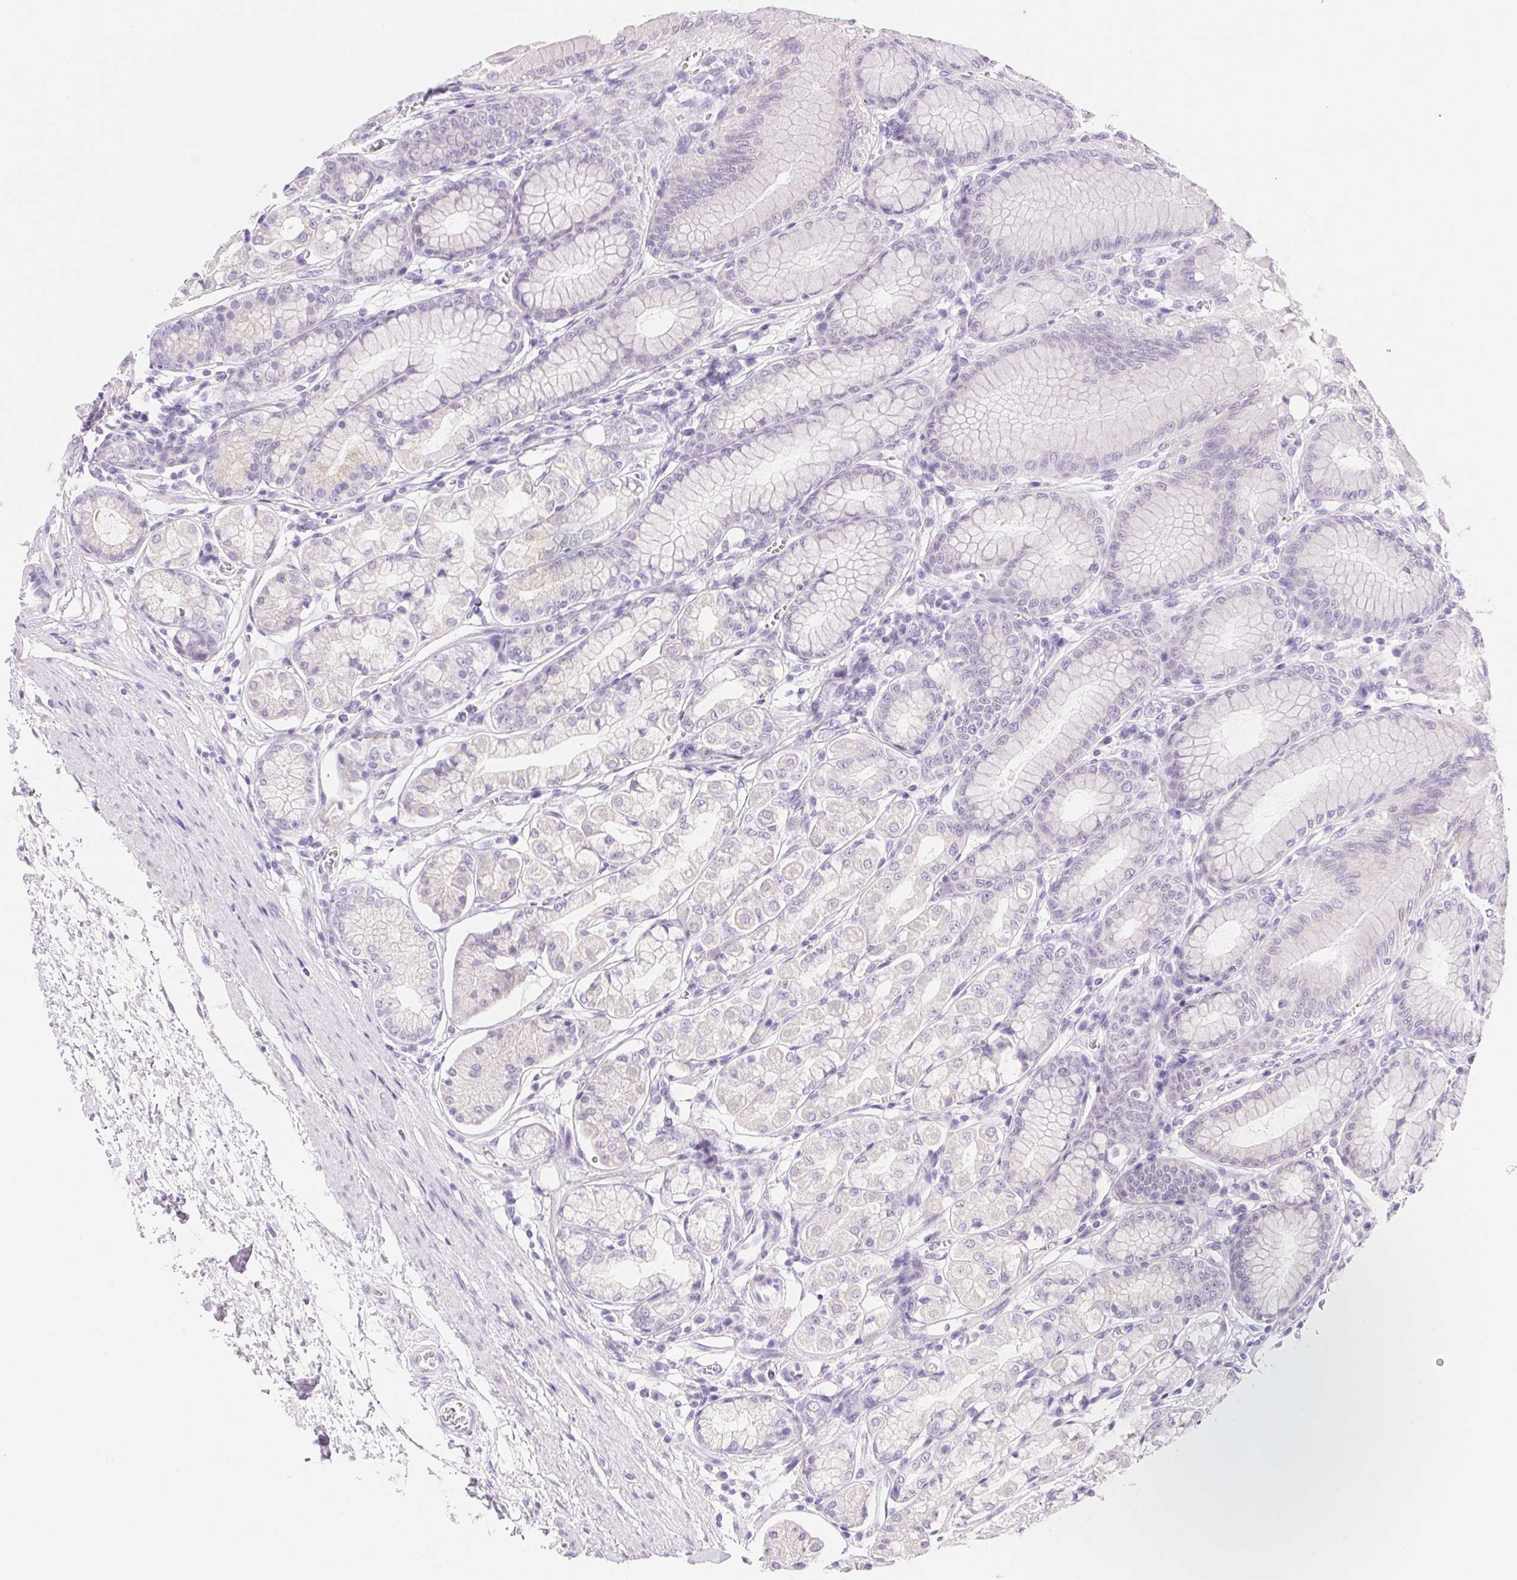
{"staining": {"intensity": "negative", "quantity": "none", "location": "none"}, "tissue": "stomach", "cell_type": "Glandular cells", "image_type": "normal", "snomed": [{"axis": "morphology", "description": "Normal tissue, NOS"}, {"axis": "topography", "description": "Stomach"}, {"axis": "topography", "description": "Stomach, lower"}], "caption": "DAB (3,3'-diaminobenzidine) immunohistochemical staining of benign stomach reveals no significant staining in glandular cells.", "gene": "DHCR24", "patient": {"sex": "male", "age": 76}}